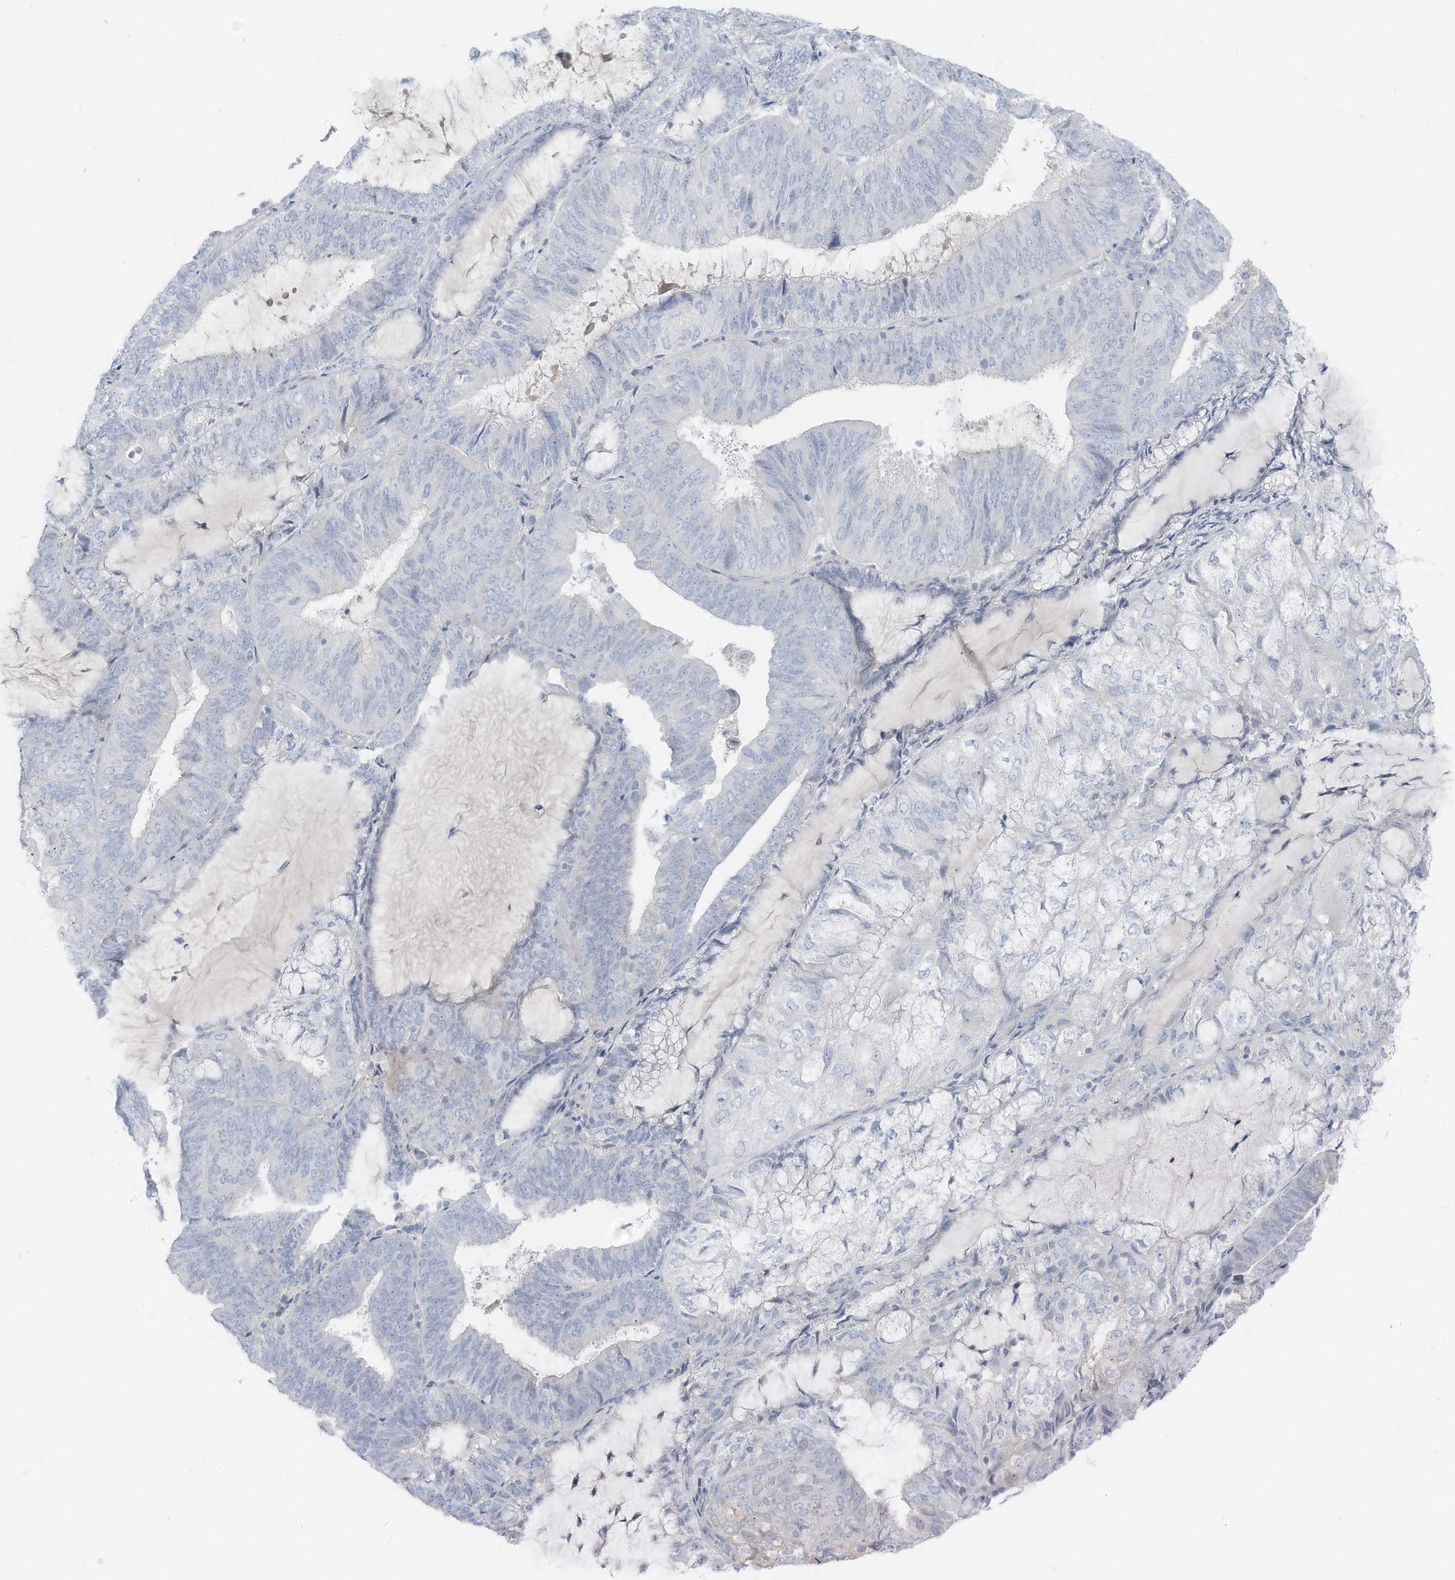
{"staining": {"intensity": "negative", "quantity": "none", "location": "none"}, "tissue": "endometrial cancer", "cell_type": "Tumor cells", "image_type": "cancer", "snomed": [{"axis": "morphology", "description": "Adenocarcinoma, NOS"}, {"axis": "topography", "description": "Endometrium"}], "caption": "The immunohistochemistry (IHC) image has no significant staining in tumor cells of adenocarcinoma (endometrial) tissue.", "gene": "SLC25A43", "patient": {"sex": "female", "age": 81}}